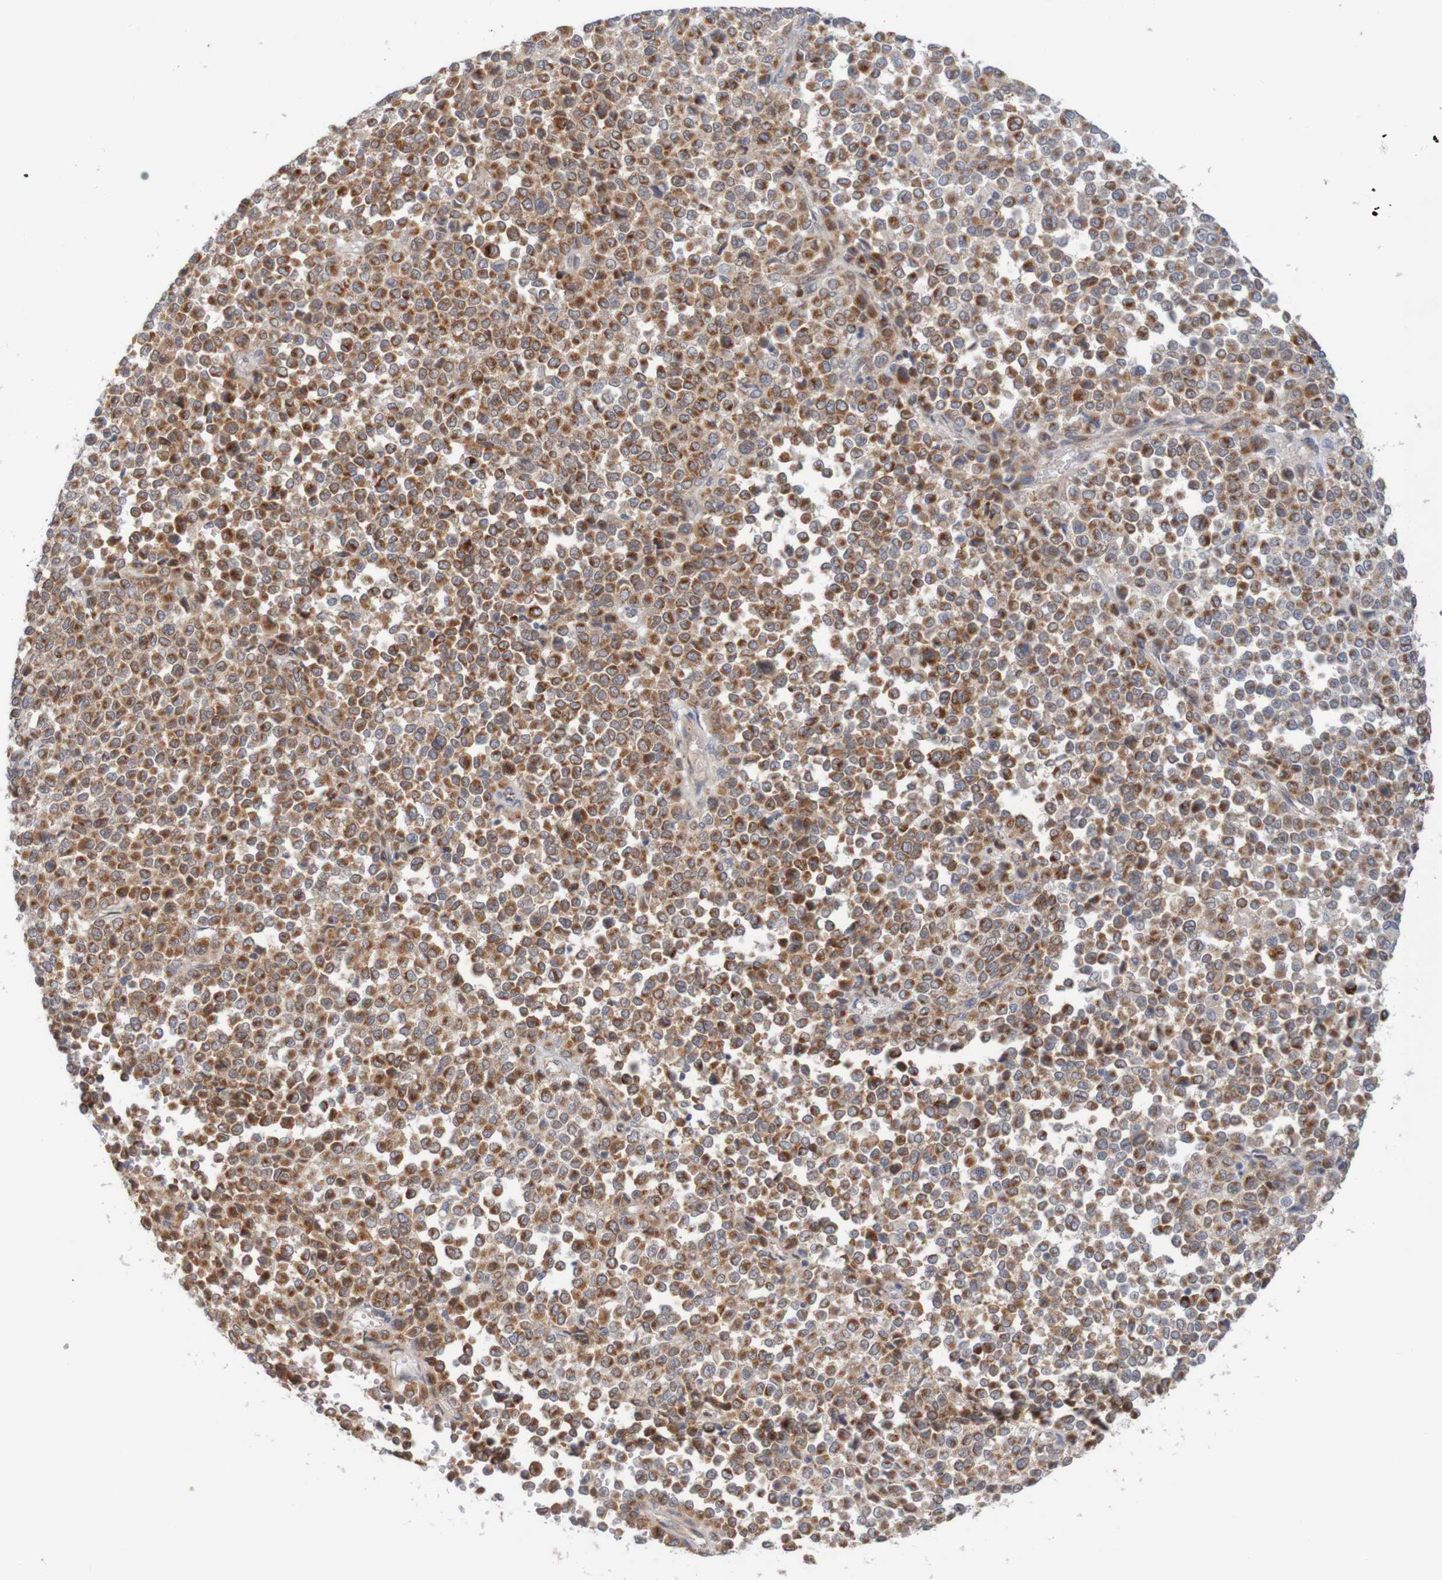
{"staining": {"intensity": "strong", "quantity": ">75%", "location": "cytoplasmic/membranous"}, "tissue": "melanoma", "cell_type": "Tumor cells", "image_type": "cancer", "snomed": [{"axis": "morphology", "description": "Malignant melanoma, Metastatic site"}, {"axis": "topography", "description": "Pancreas"}], "caption": "Malignant melanoma (metastatic site) was stained to show a protein in brown. There is high levels of strong cytoplasmic/membranous positivity in about >75% of tumor cells. (brown staining indicates protein expression, while blue staining denotes nuclei).", "gene": "NAV2", "patient": {"sex": "female", "age": 30}}